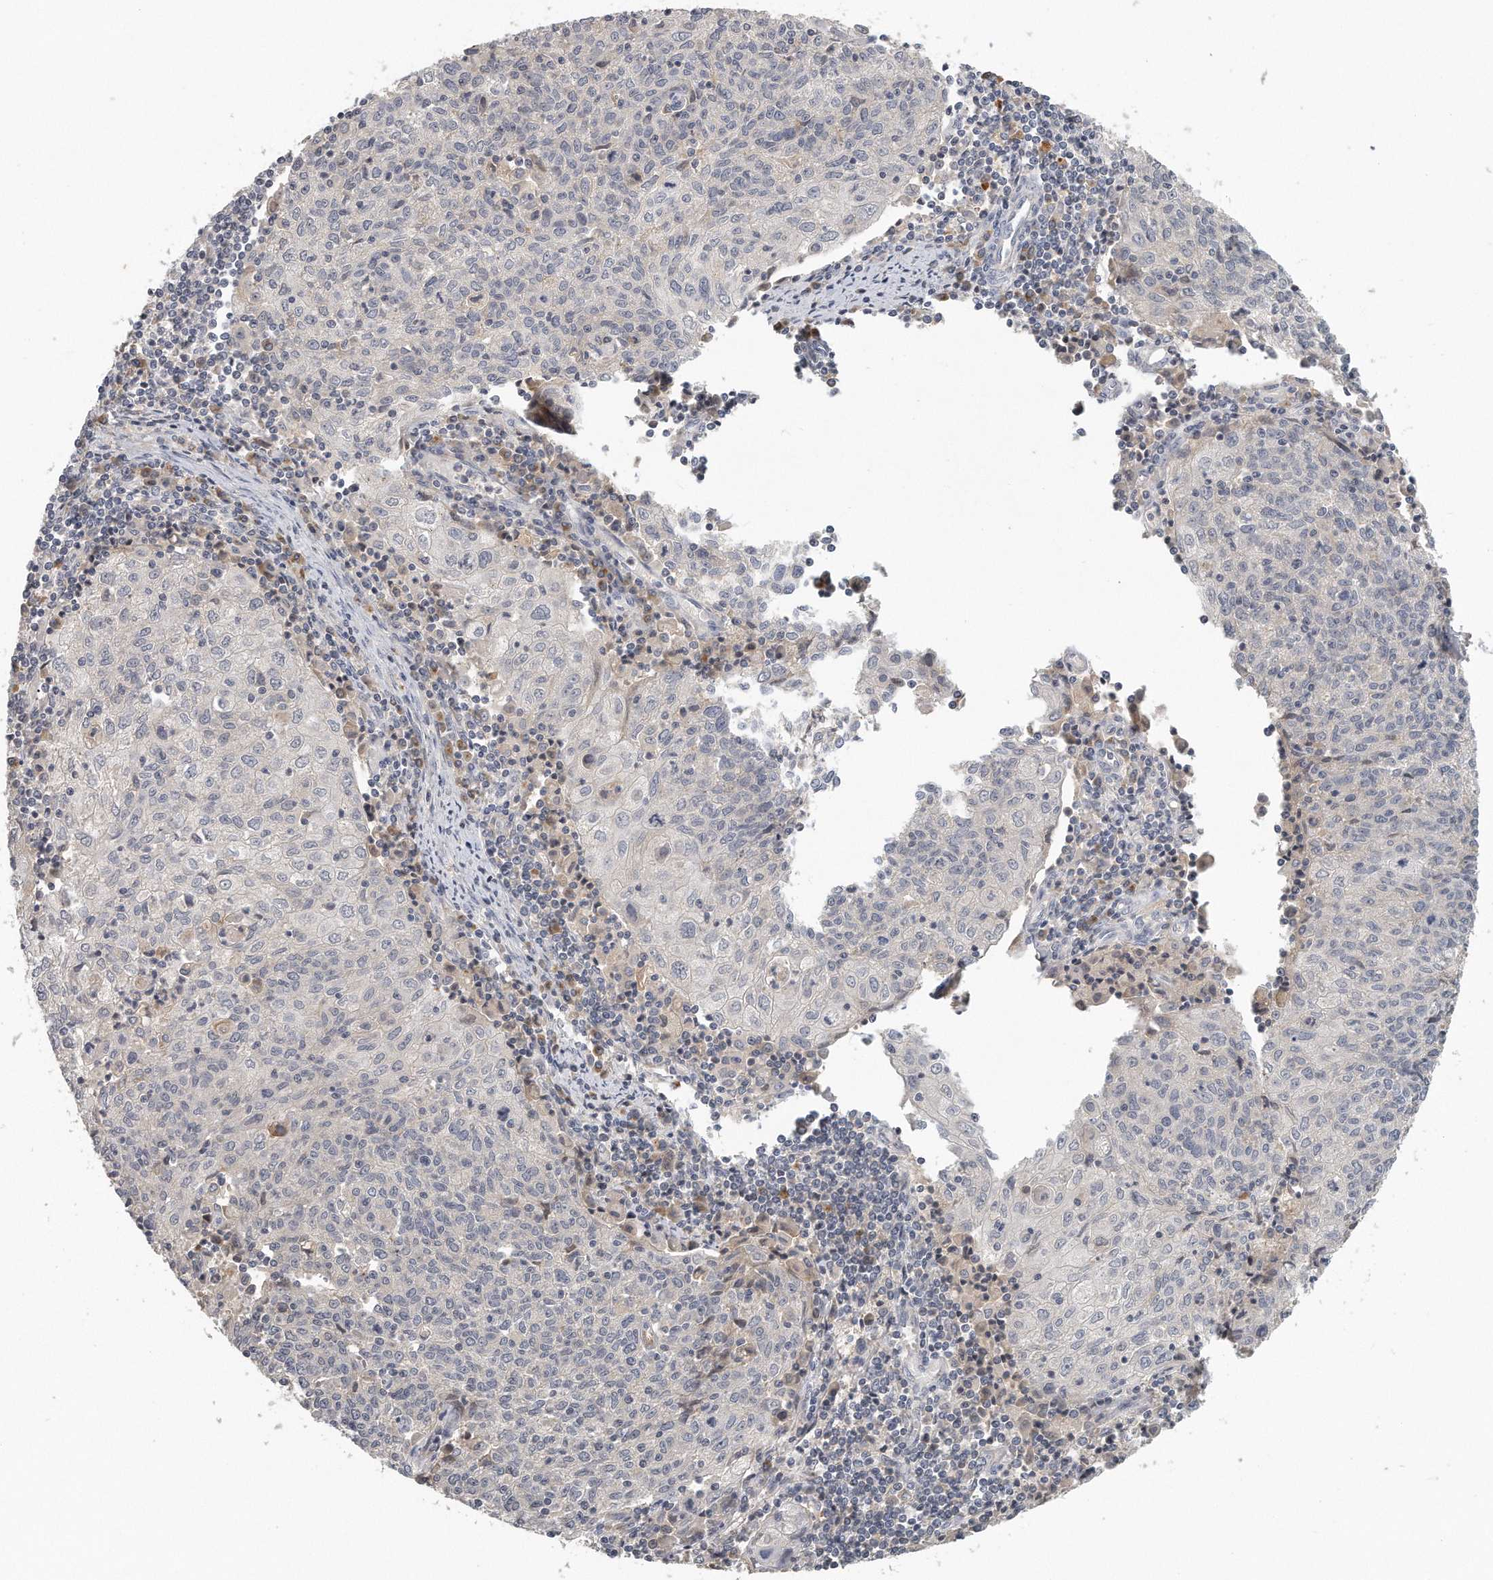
{"staining": {"intensity": "negative", "quantity": "none", "location": "none"}, "tissue": "cervical cancer", "cell_type": "Tumor cells", "image_type": "cancer", "snomed": [{"axis": "morphology", "description": "Squamous cell carcinoma, NOS"}, {"axis": "topography", "description": "Cervix"}], "caption": "Photomicrograph shows no protein staining in tumor cells of cervical cancer tissue.", "gene": "TRAPPC14", "patient": {"sex": "female", "age": 48}}